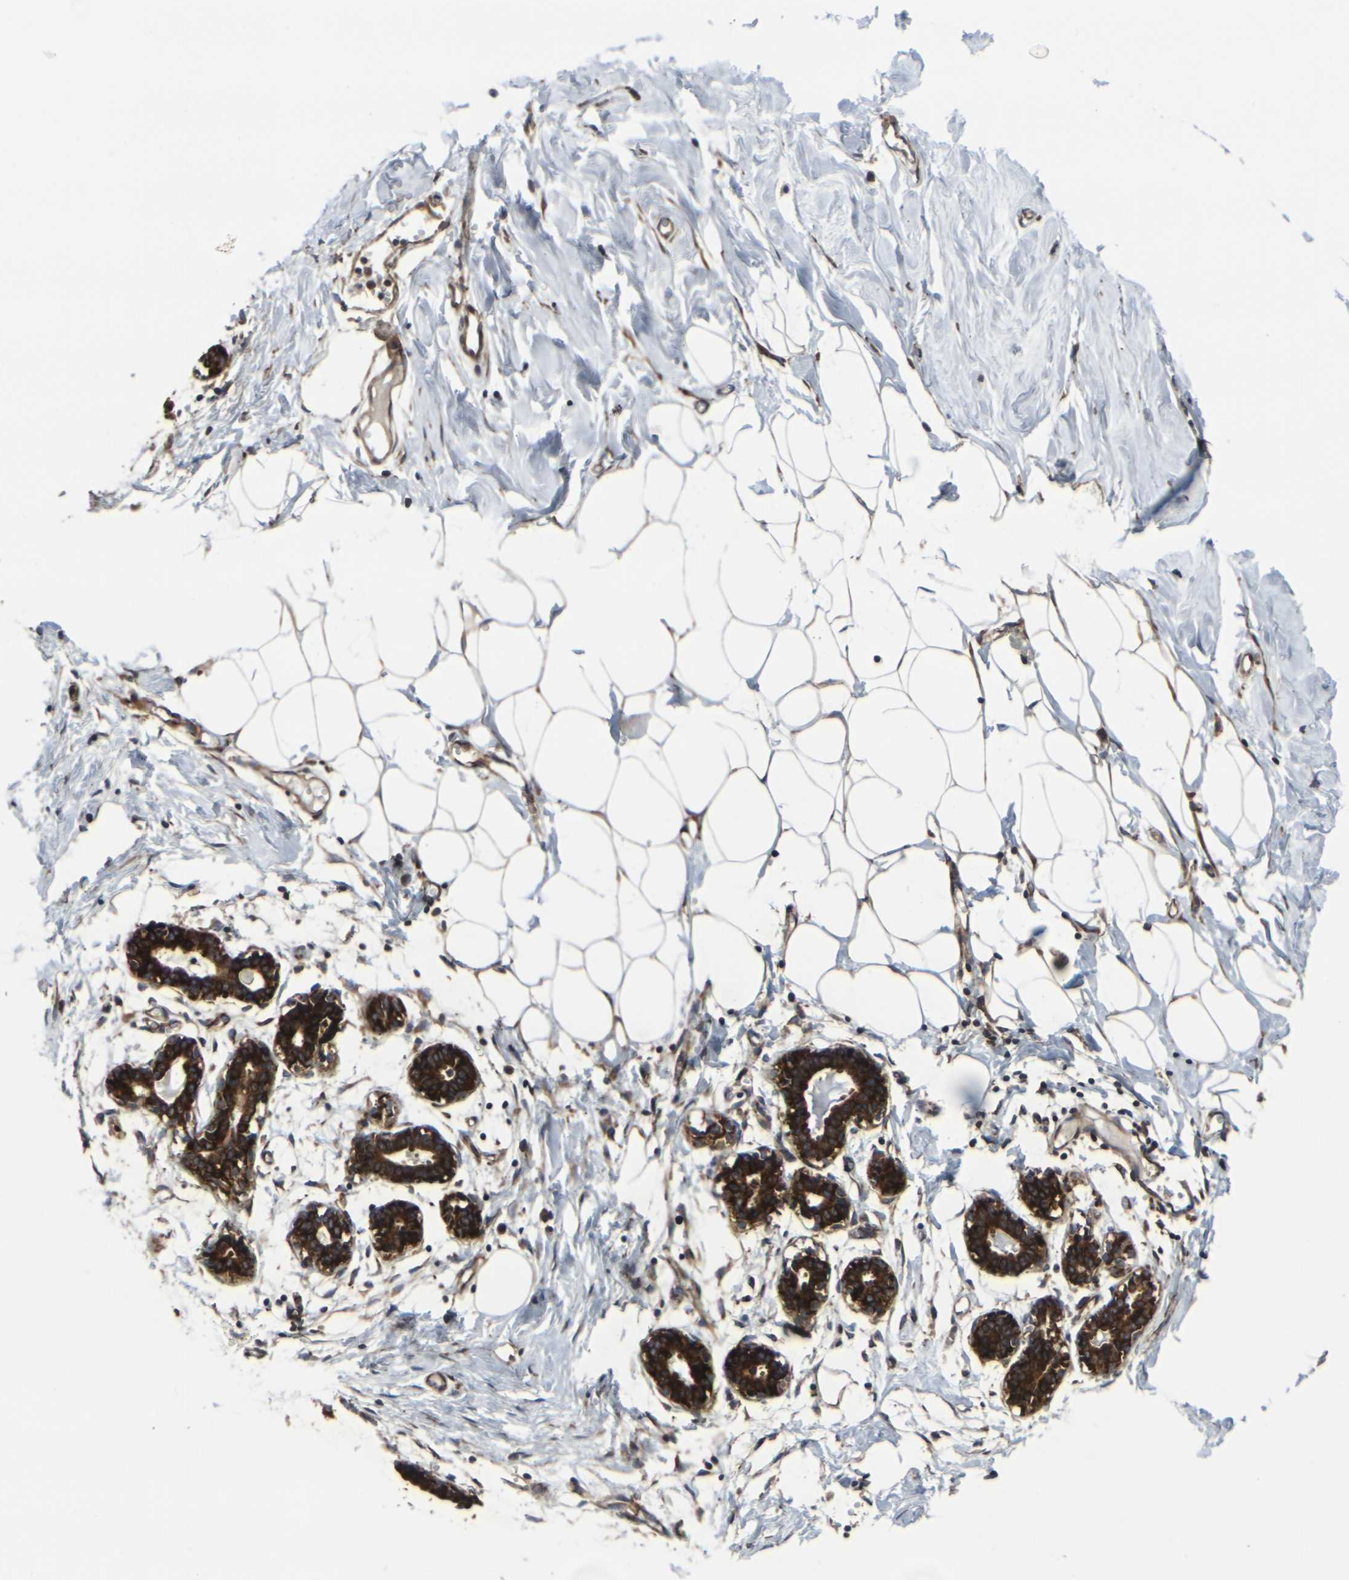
{"staining": {"intensity": "moderate", "quantity": ">75%", "location": "cytoplasmic/membranous"}, "tissue": "breast", "cell_type": "Adipocytes", "image_type": "normal", "snomed": [{"axis": "morphology", "description": "Normal tissue, NOS"}, {"axis": "topography", "description": "Breast"}], "caption": "Brown immunohistochemical staining in benign human breast shows moderate cytoplasmic/membranous positivity in about >75% of adipocytes.", "gene": "MARCHF2", "patient": {"sex": "female", "age": 27}}